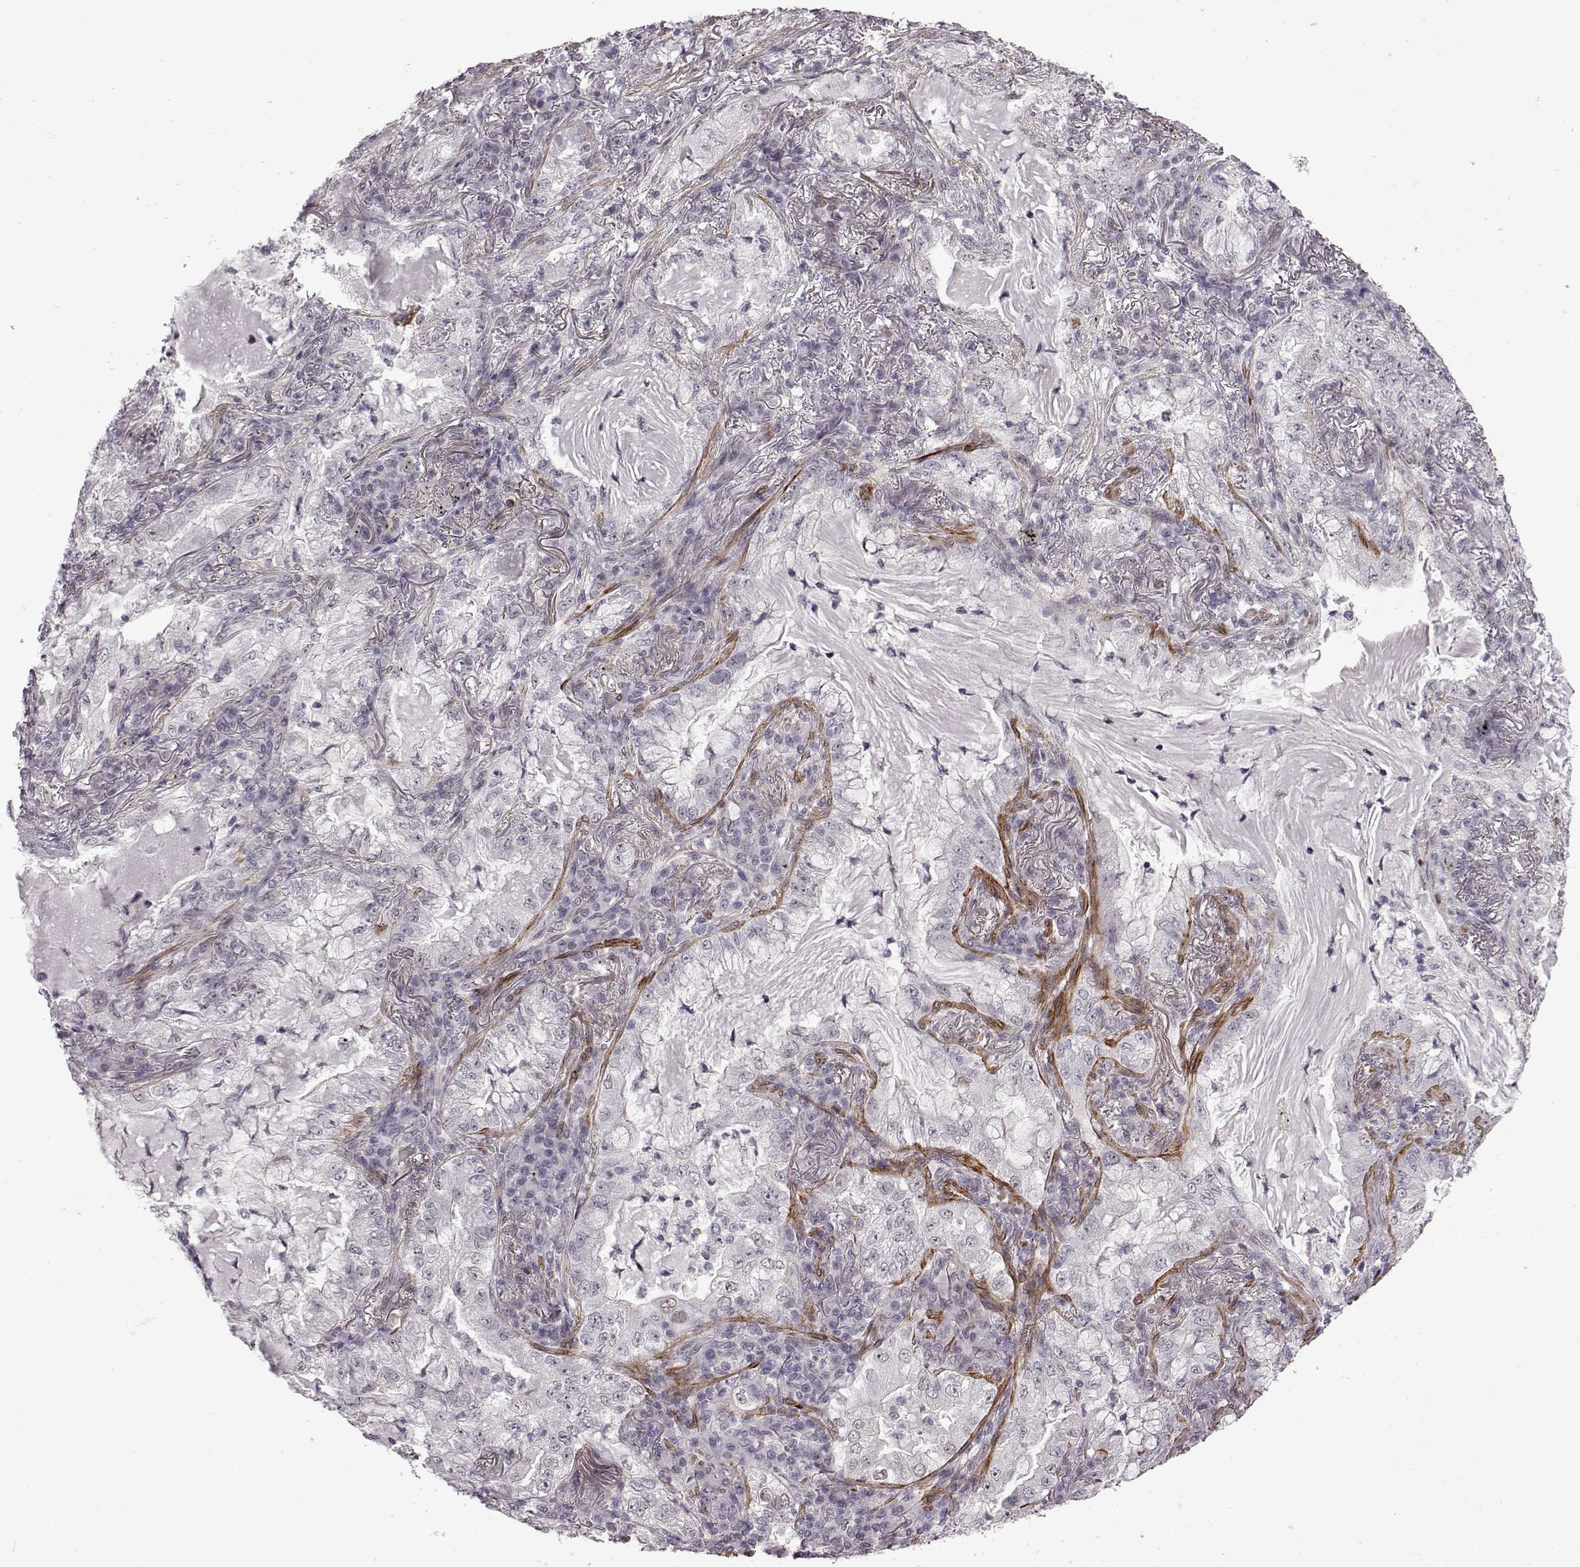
{"staining": {"intensity": "negative", "quantity": "none", "location": "none"}, "tissue": "lung cancer", "cell_type": "Tumor cells", "image_type": "cancer", "snomed": [{"axis": "morphology", "description": "Adenocarcinoma, NOS"}, {"axis": "topography", "description": "Lung"}], "caption": "The histopathology image demonstrates no significant staining in tumor cells of adenocarcinoma (lung).", "gene": "SYNPO2", "patient": {"sex": "female", "age": 73}}